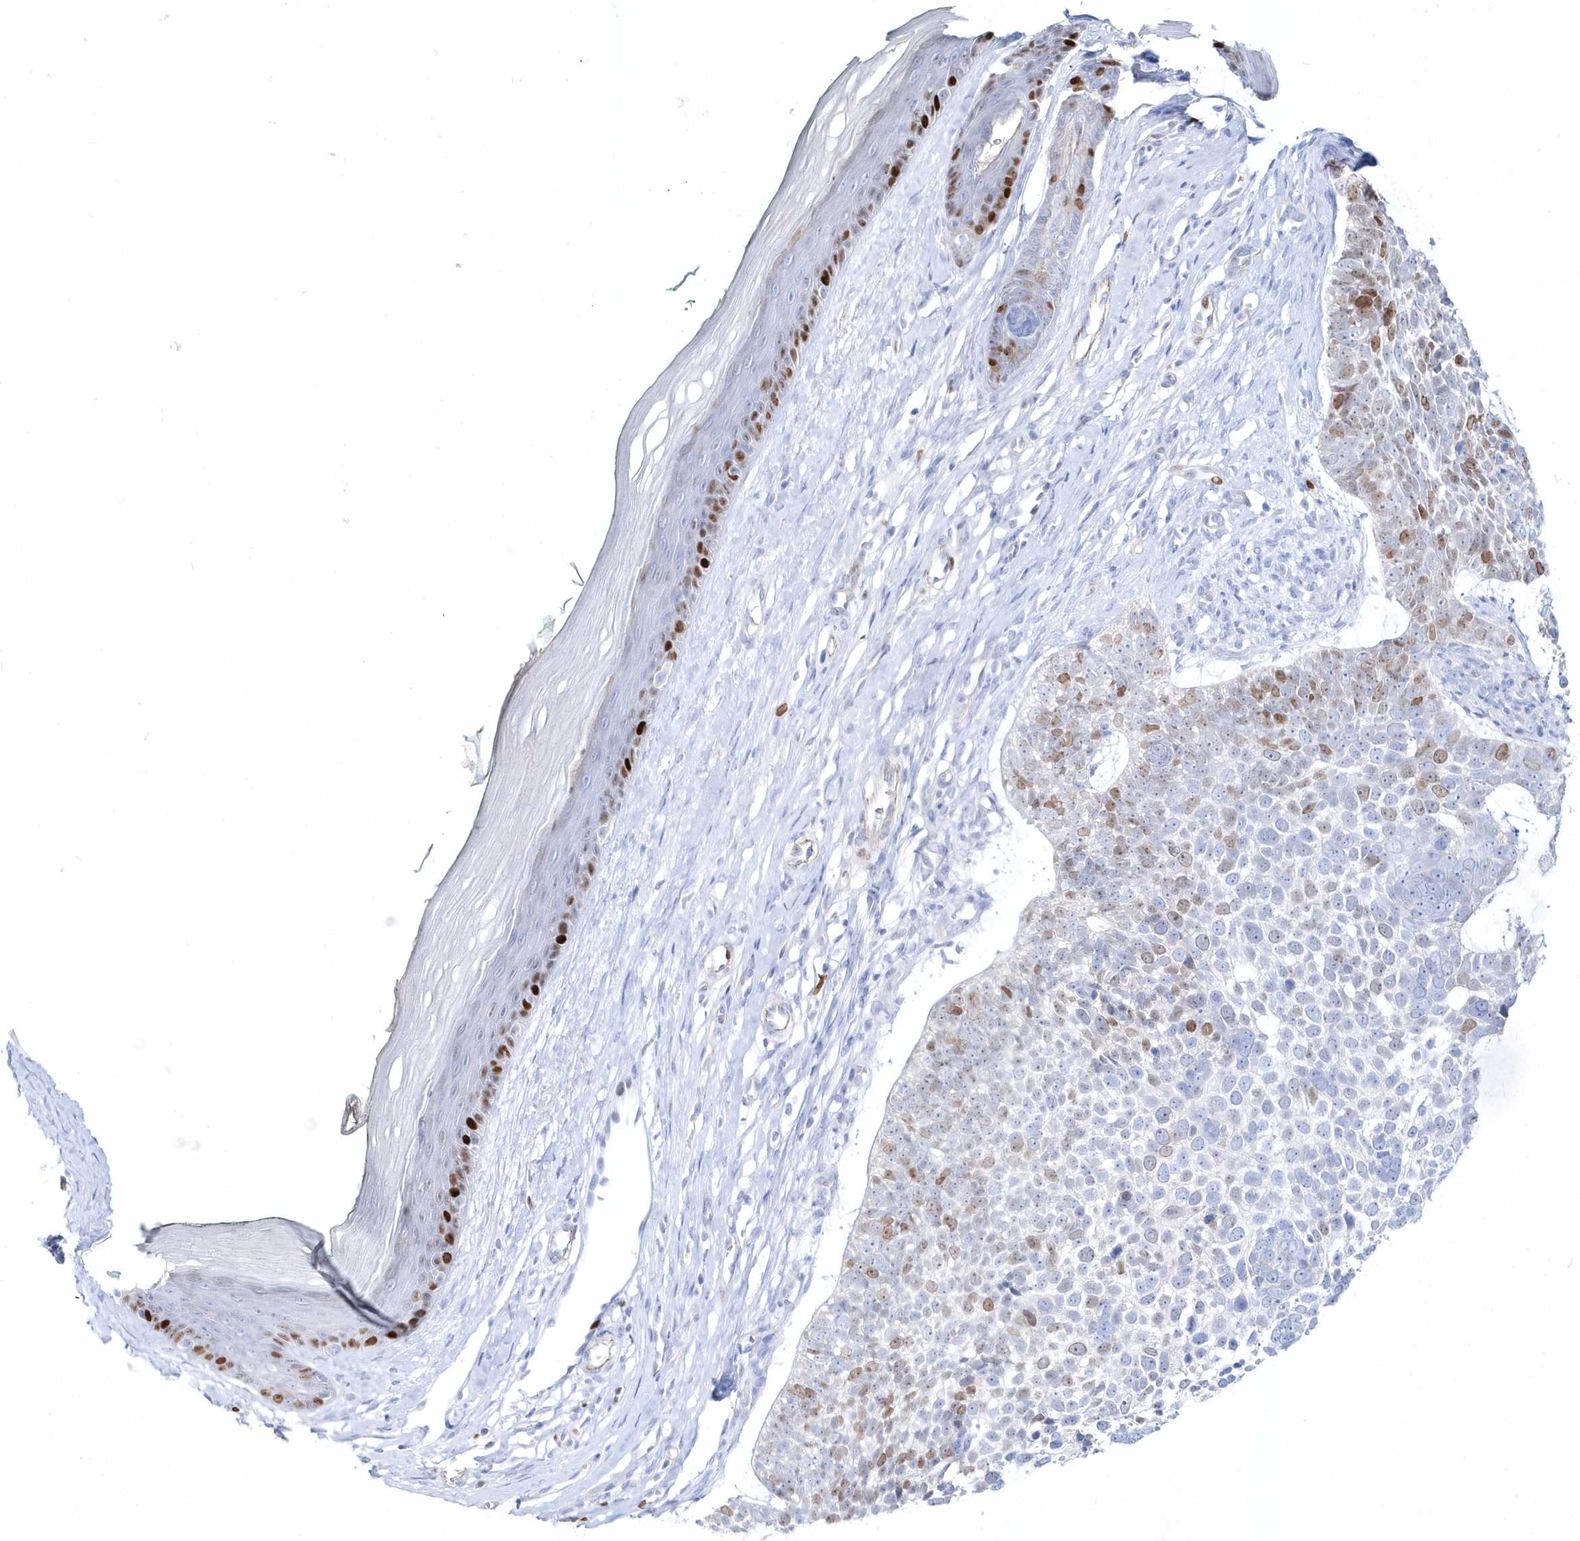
{"staining": {"intensity": "moderate", "quantity": "<25%", "location": "nuclear"}, "tissue": "skin cancer", "cell_type": "Tumor cells", "image_type": "cancer", "snomed": [{"axis": "morphology", "description": "Basal cell carcinoma"}, {"axis": "topography", "description": "Skin"}], "caption": "Skin basal cell carcinoma stained with DAB (3,3'-diaminobenzidine) immunohistochemistry shows low levels of moderate nuclear expression in about <25% of tumor cells. (DAB (3,3'-diaminobenzidine) IHC with brightfield microscopy, high magnification).", "gene": "TMCO6", "patient": {"sex": "female", "age": 81}}